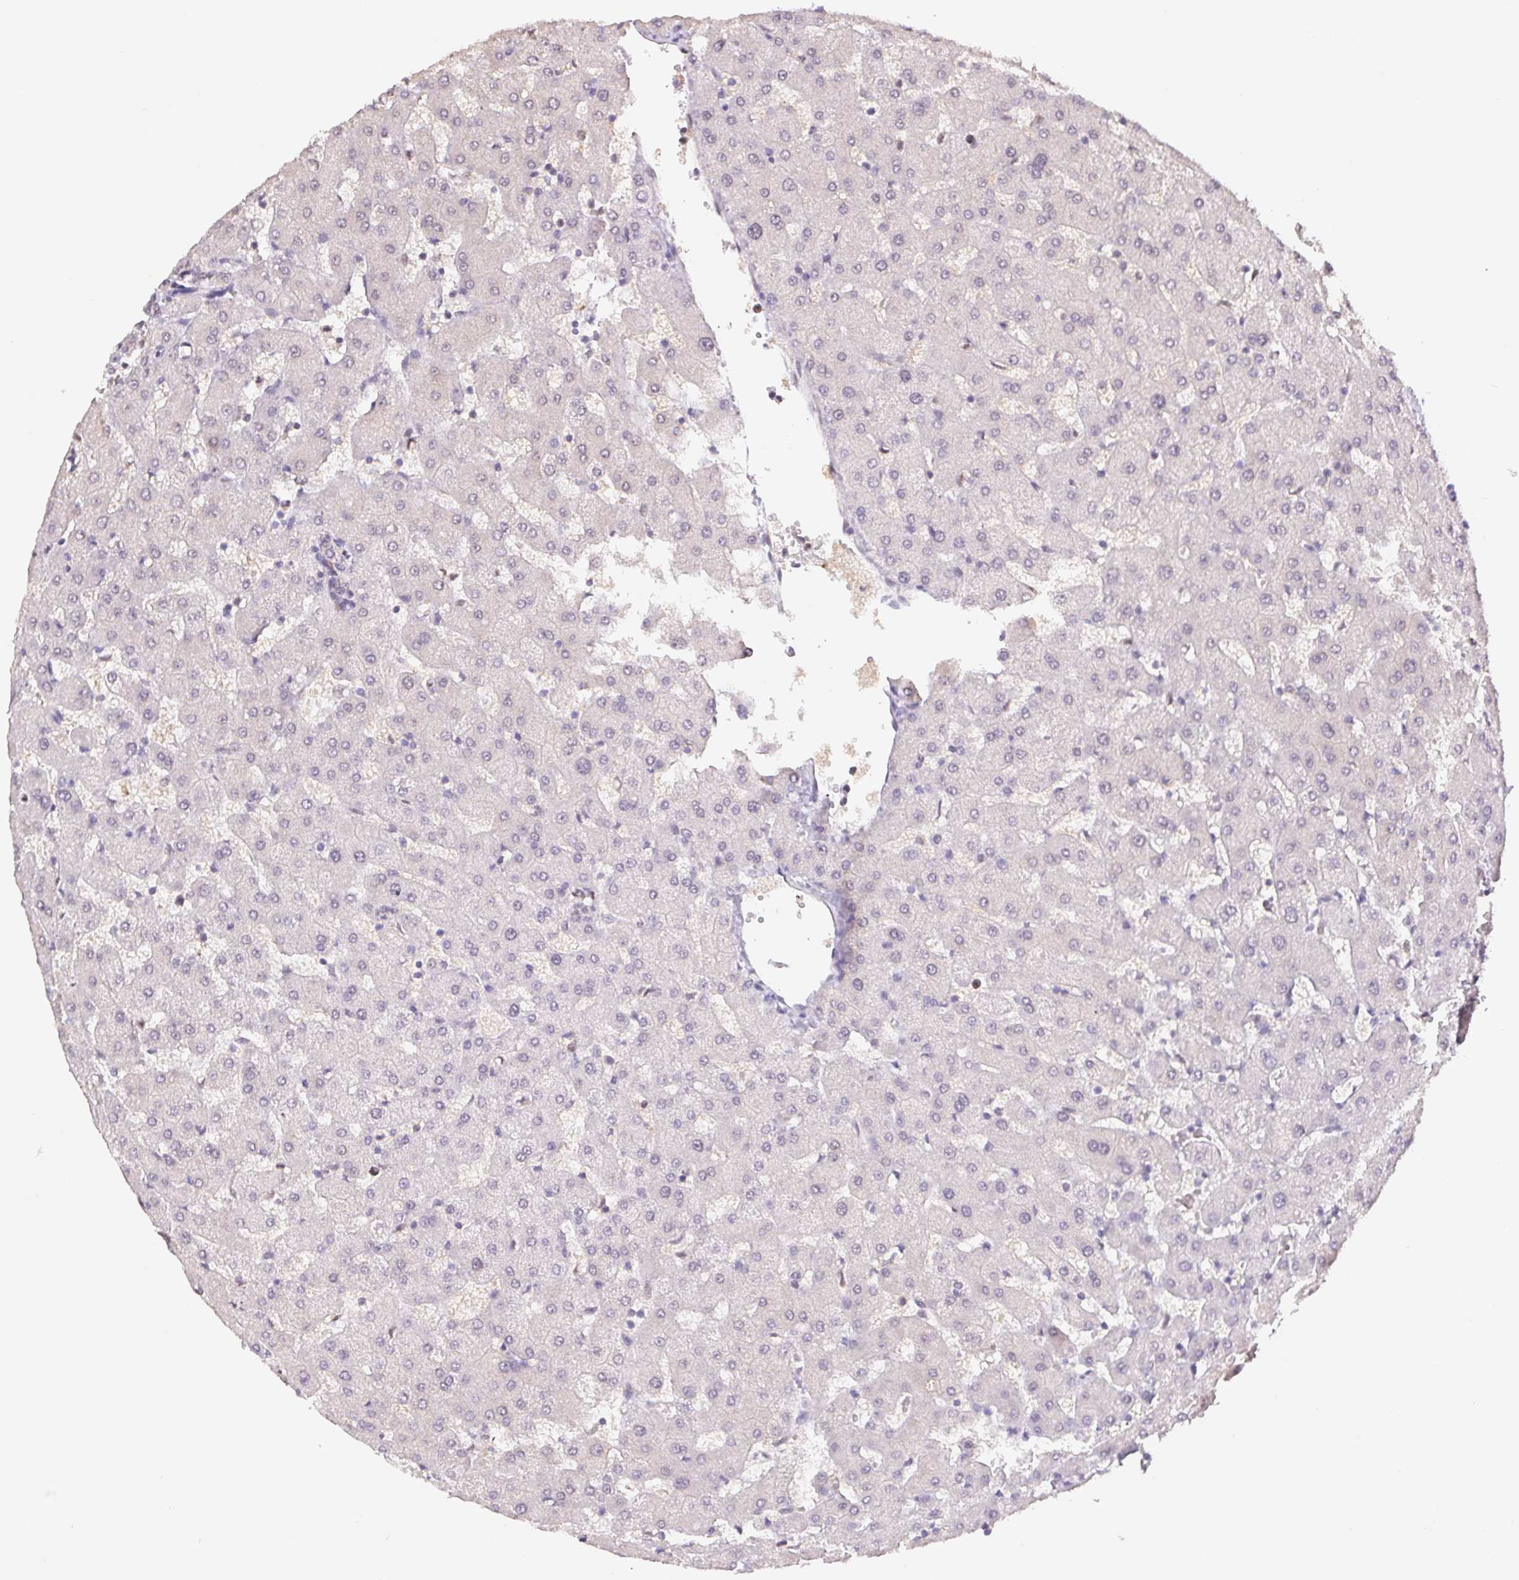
{"staining": {"intensity": "weak", "quantity": "<25%", "location": "nuclear"}, "tissue": "liver", "cell_type": "Cholangiocytes", "image_type": "normal", "snomed": [{"axis": "morphology", "description": "Normal tissue, NOS"}, {"axis": "topography", "description": "Liver"}], "caption": "Immunohistochemistry of unremarkable liver demonstrates no staining in cholangiocytes. Brightfield microscopy of IHC stained with DAB (3,3'-diaminobenzidine) (brown) and hematoxylin (blue), captured at high magnification.", "gene": "L3MBTL4", "patient": {"sex": "female", "age": 63}}